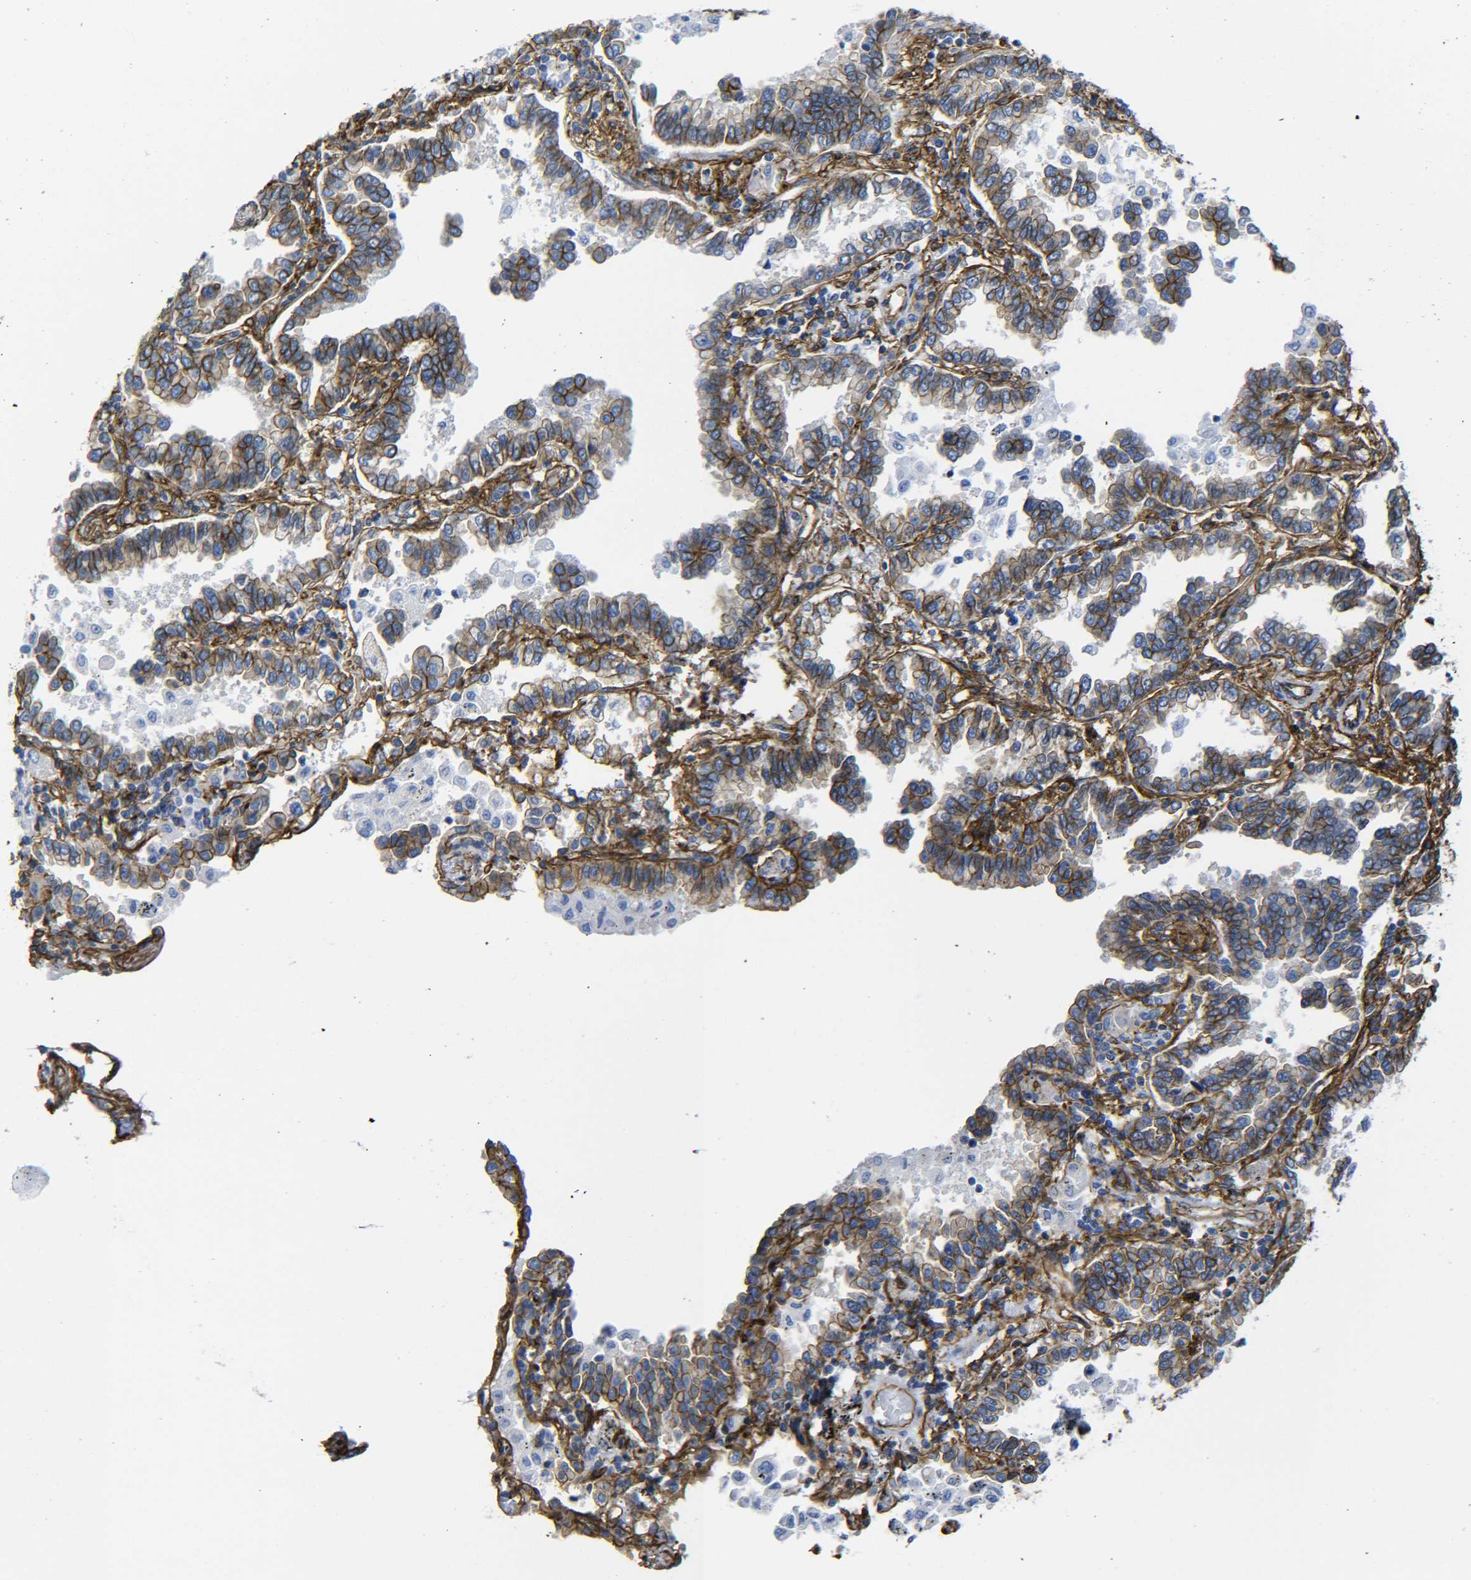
{"staining": {"intensity": "moderate", "quantity": "25%-75%", "location": "cytoplasmic/membranous"}, "tissue": "lung cancer", "cell_type": "Tumor cells", "image_type": "cancer", "snomed": [{"axis": "morphology", "description": "Normal tissue, NOS"}, {"axis": "morphology", "description": "Adenocarcinoma, NOS"}, {"axis": "topography", "description": "Lung"}], "caption": "Lung cancer (adenocarcinoma) stained with DAB (3,3'-diaminobenzidine) immunohistochemistry (IHC) displays medium levels of moderate cytoplasmic/membranous expression in about 25%-75% of tumor cells.", "gene": "SPTBN1", "patient": {"sex": "male", "age": 59}}